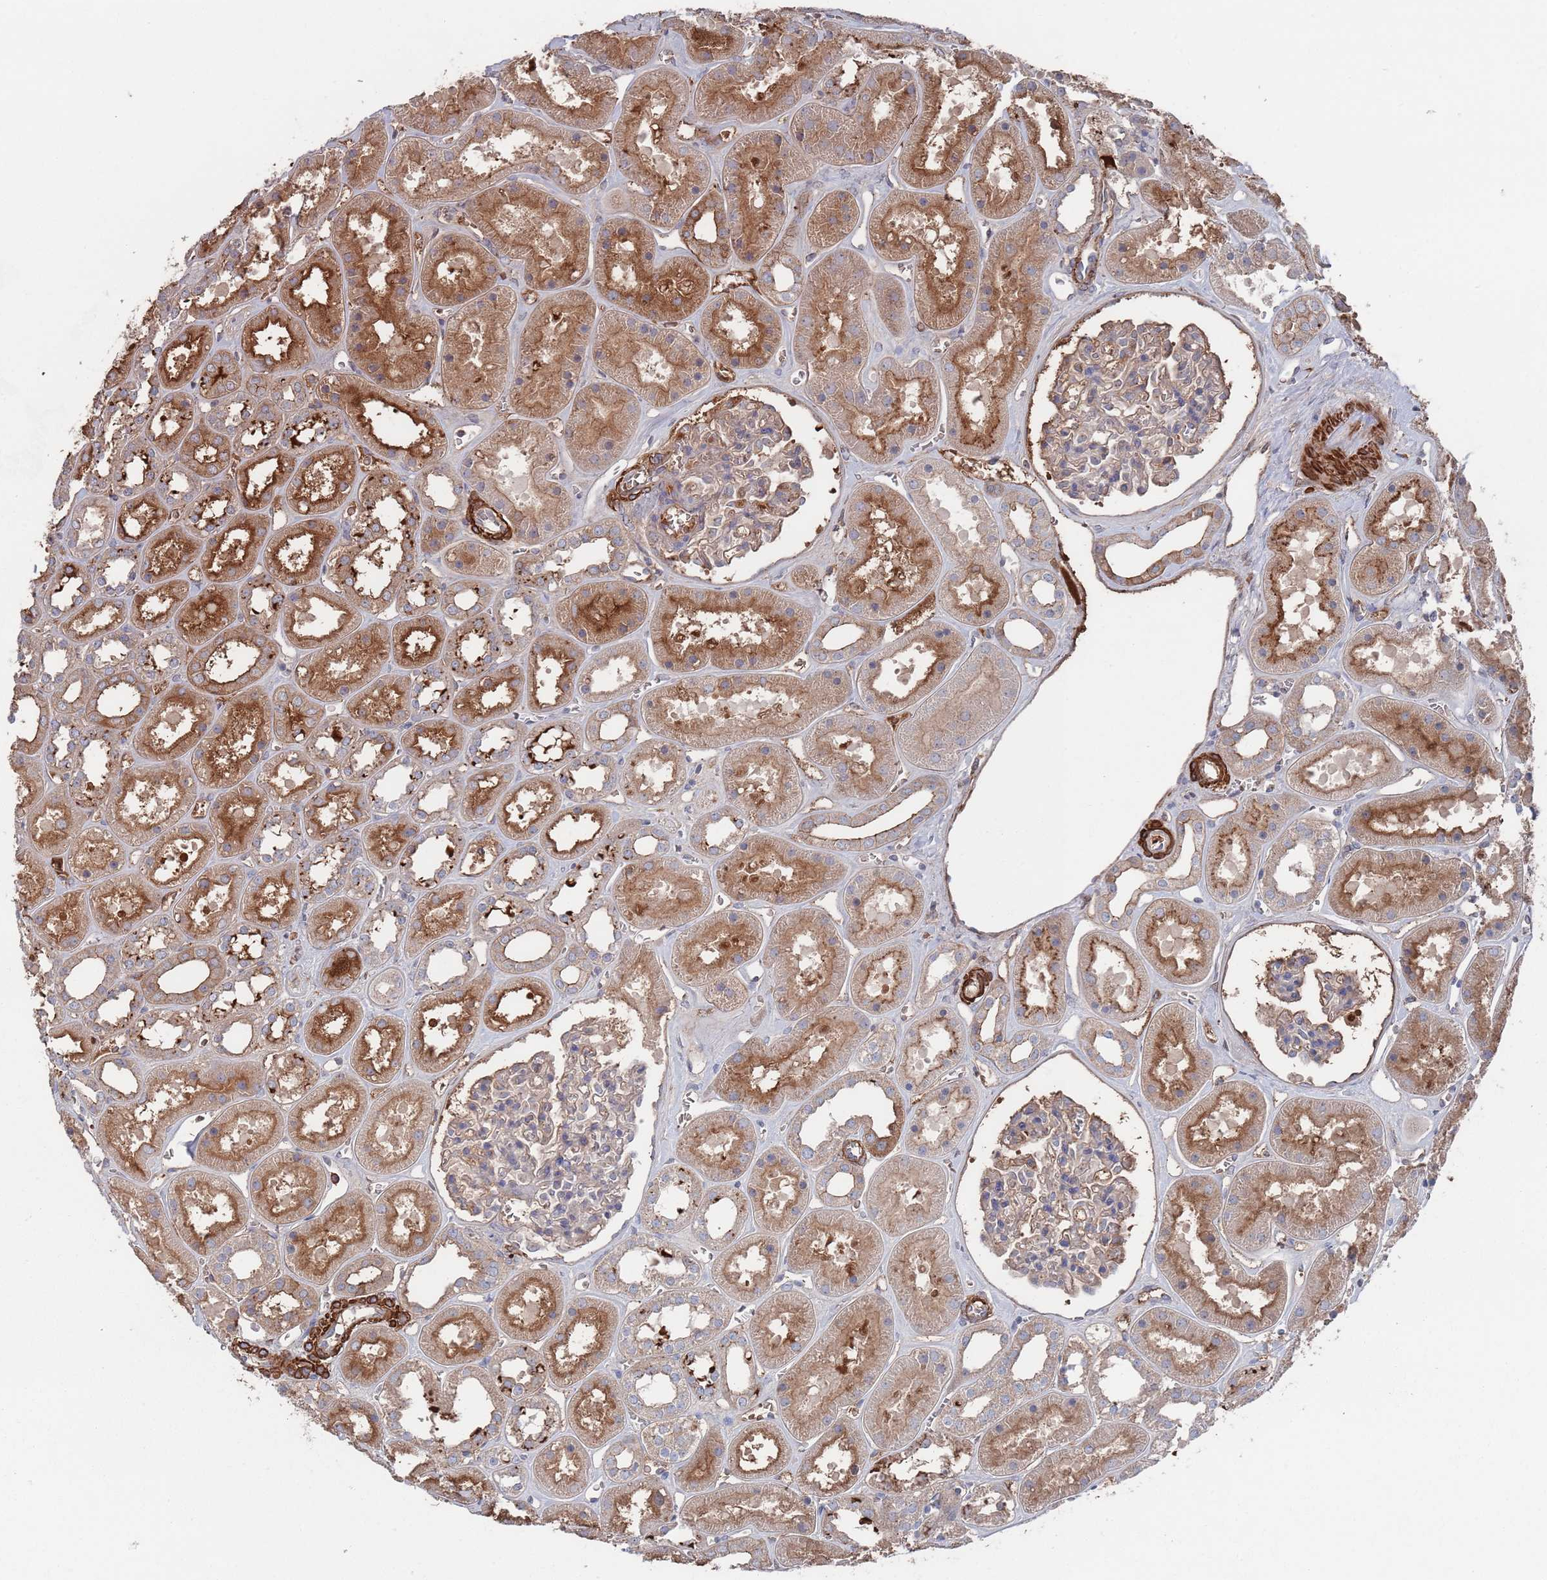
{"staining": {"intensity": "weak", "quantity": "25%-75%", "location": "cytoplasmic/membranous"}, "tissue": "kidney", "cell_type": "Cells in glomeruli", "image_type": "normal", "snomed": [{"axis": "morphology", "description": "Normal tissue, NOS"}, {"axis": "topography", "description": "Kidney"}], "caption": "IHC histopathology image of benign kidney: human kidney stained using immunohistochemistry (IHC) reveals low levels of weak protein expression localized specifically in the cytoplasmic/membranous of cells in glomeruli, appearing as a cytoplasmic/membranous brown color.", "gene": "PLEKHA4", "patient": {"sex": "female", "age": 41}}